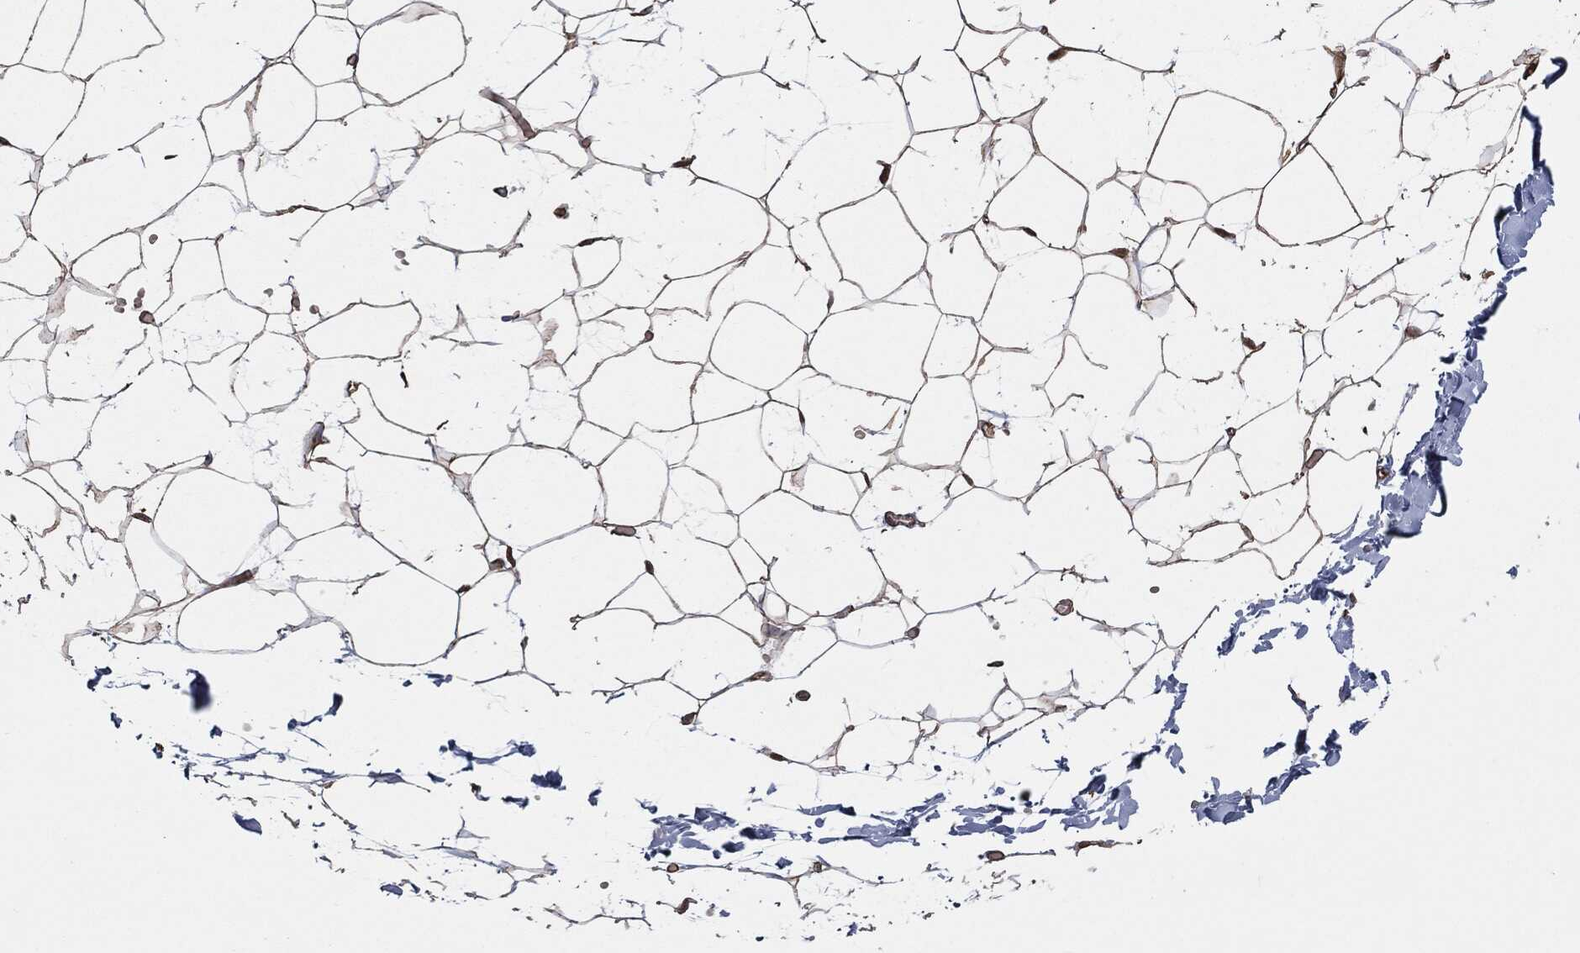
{"staining": {"intensity": "strong", "quantity": ">75%", "location": "cytoplasmic/membranous"}, "tissue": "adipose tissue", "cell_type": "Adipocytes", "image_type": "normal", "snomed": [{"axis": "morphology", "description": "Normal tissue, NOS"}, {"axis": "topography", "description": "Skin"}, {"axis": "topography", "description": "Peripheral nerve tissue"}], "caption": "This micrograph shows immunohistochemistry (IHC) staining of benign human adipose tissue, with high strong cytoplasmic/membranous staining in approximately >75% of adipocytes.", "gene": "TP53RK", "patient": {"sex": "female", "age": 56}}